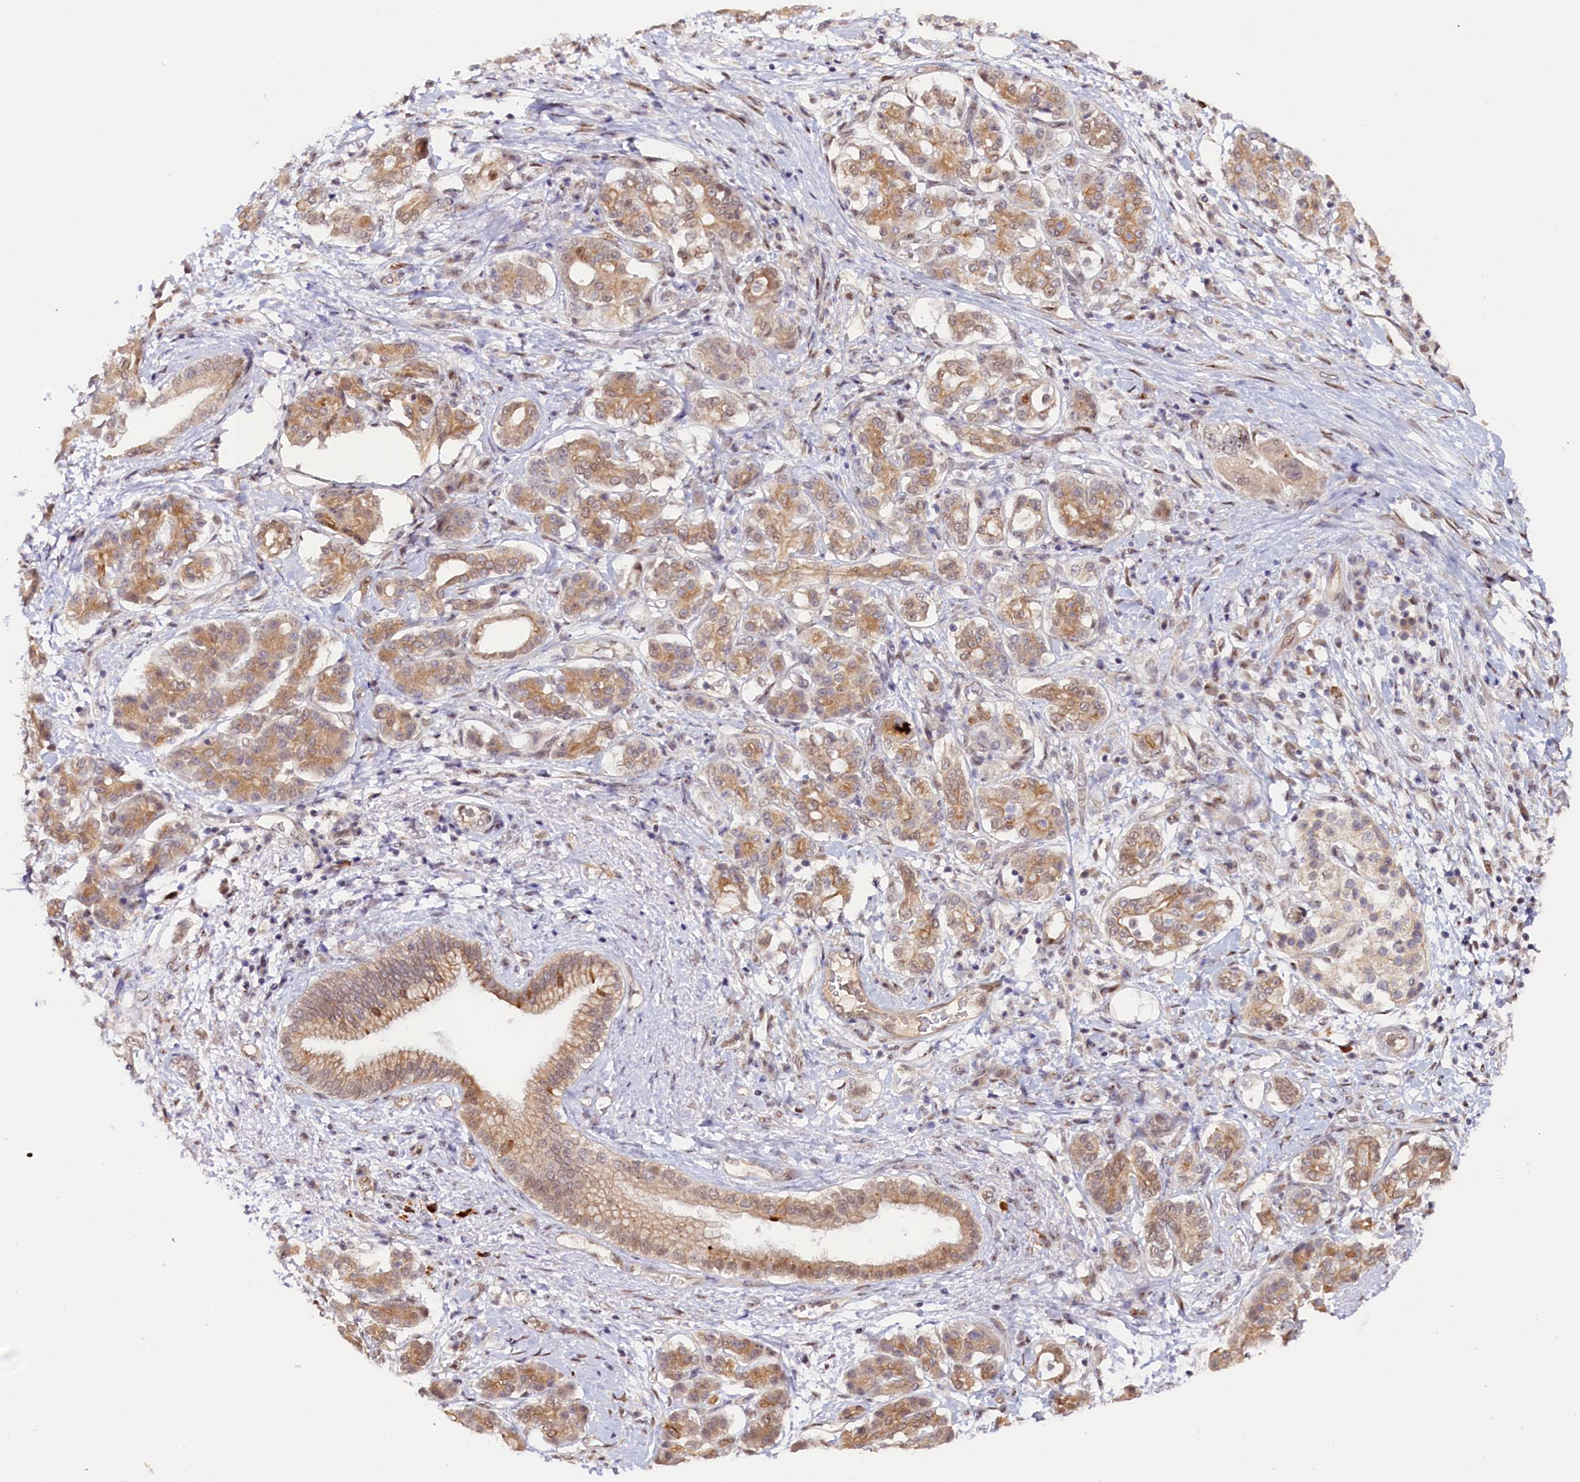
{"staining": {"intensity": "moderate", "quantity": "25%-75%", "location": "cytoplasmic/membranous"}, "tissue": "pancreatic cancer", "cell_type": "Tumor cells", "image_type": "cancer", "snomed": [{"axis": "morphology", "description": "Adenocarcinoma, NOS"}, {"axis": "topography", "description": "Pancreas"}], "caption": "Protein analysis of pancreatic cancer (adenocarcinoma) tissue displays moderate cytoplasmic/membranous positivity in about 25%-75% of tumor cells.", "gene": "ANKRD24", "patient": {"sex": "female", "age": 73}}